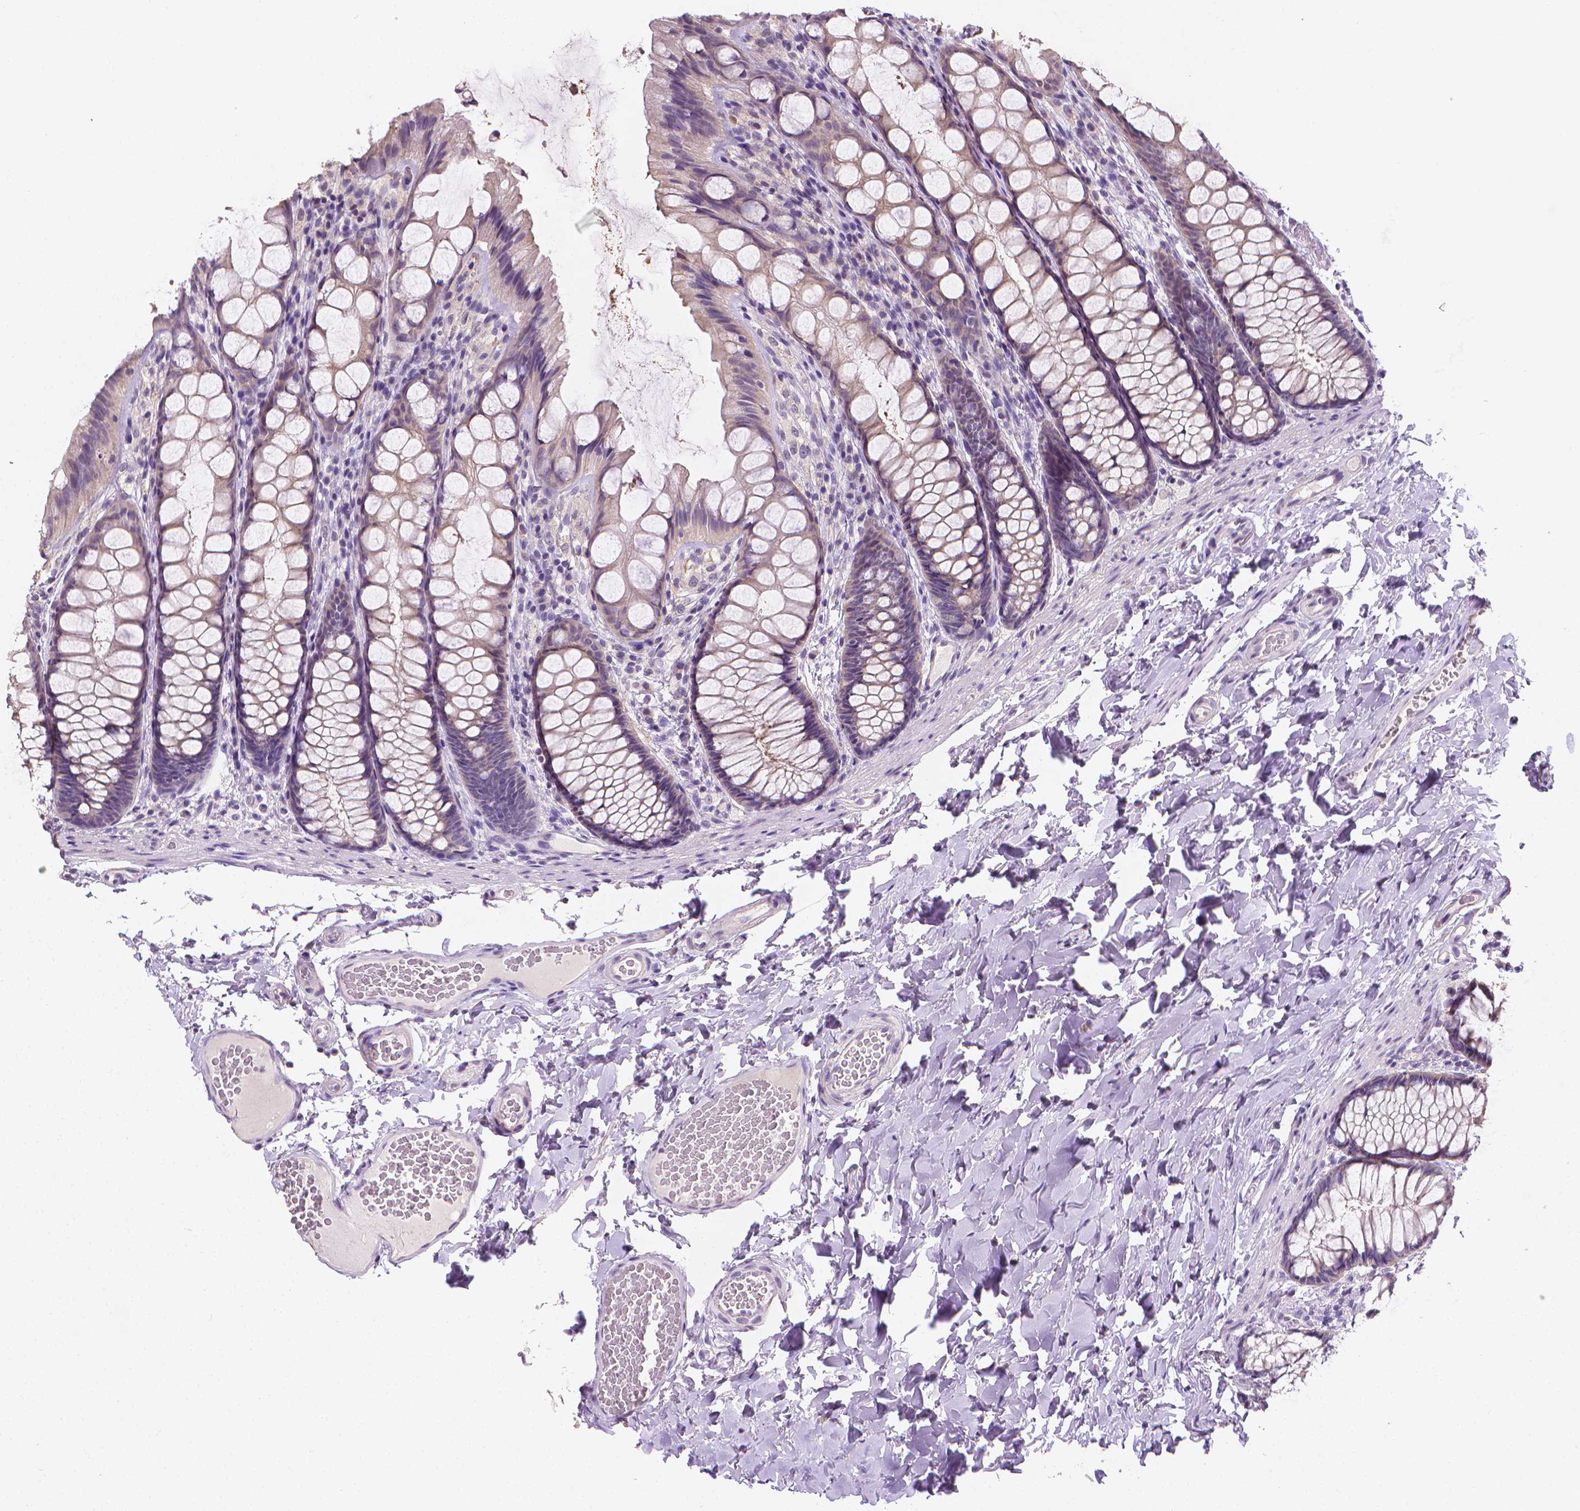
{"staining": {"intensity": "negative", "quantity": "none", "location": "none"}, "tissue": "colon", "cell_type": "Endothelial cells", "image_type": "normal", "snomed": [{"axis": "morphology", "description": "Normal tissue, NOS"}, {"axis": "topography", "description": "Colon"}], "caption": "Immunohistochemical staining of benign human colon displays no significant staining in endothelial cells. Brightfield microscopy of immunohistochemistry (IHC) stained with DAB (brown) and hematoxylin (blue), captured at high magnification.", "gene": "FASN", "patient": {"sex": "male", "age": 47}}